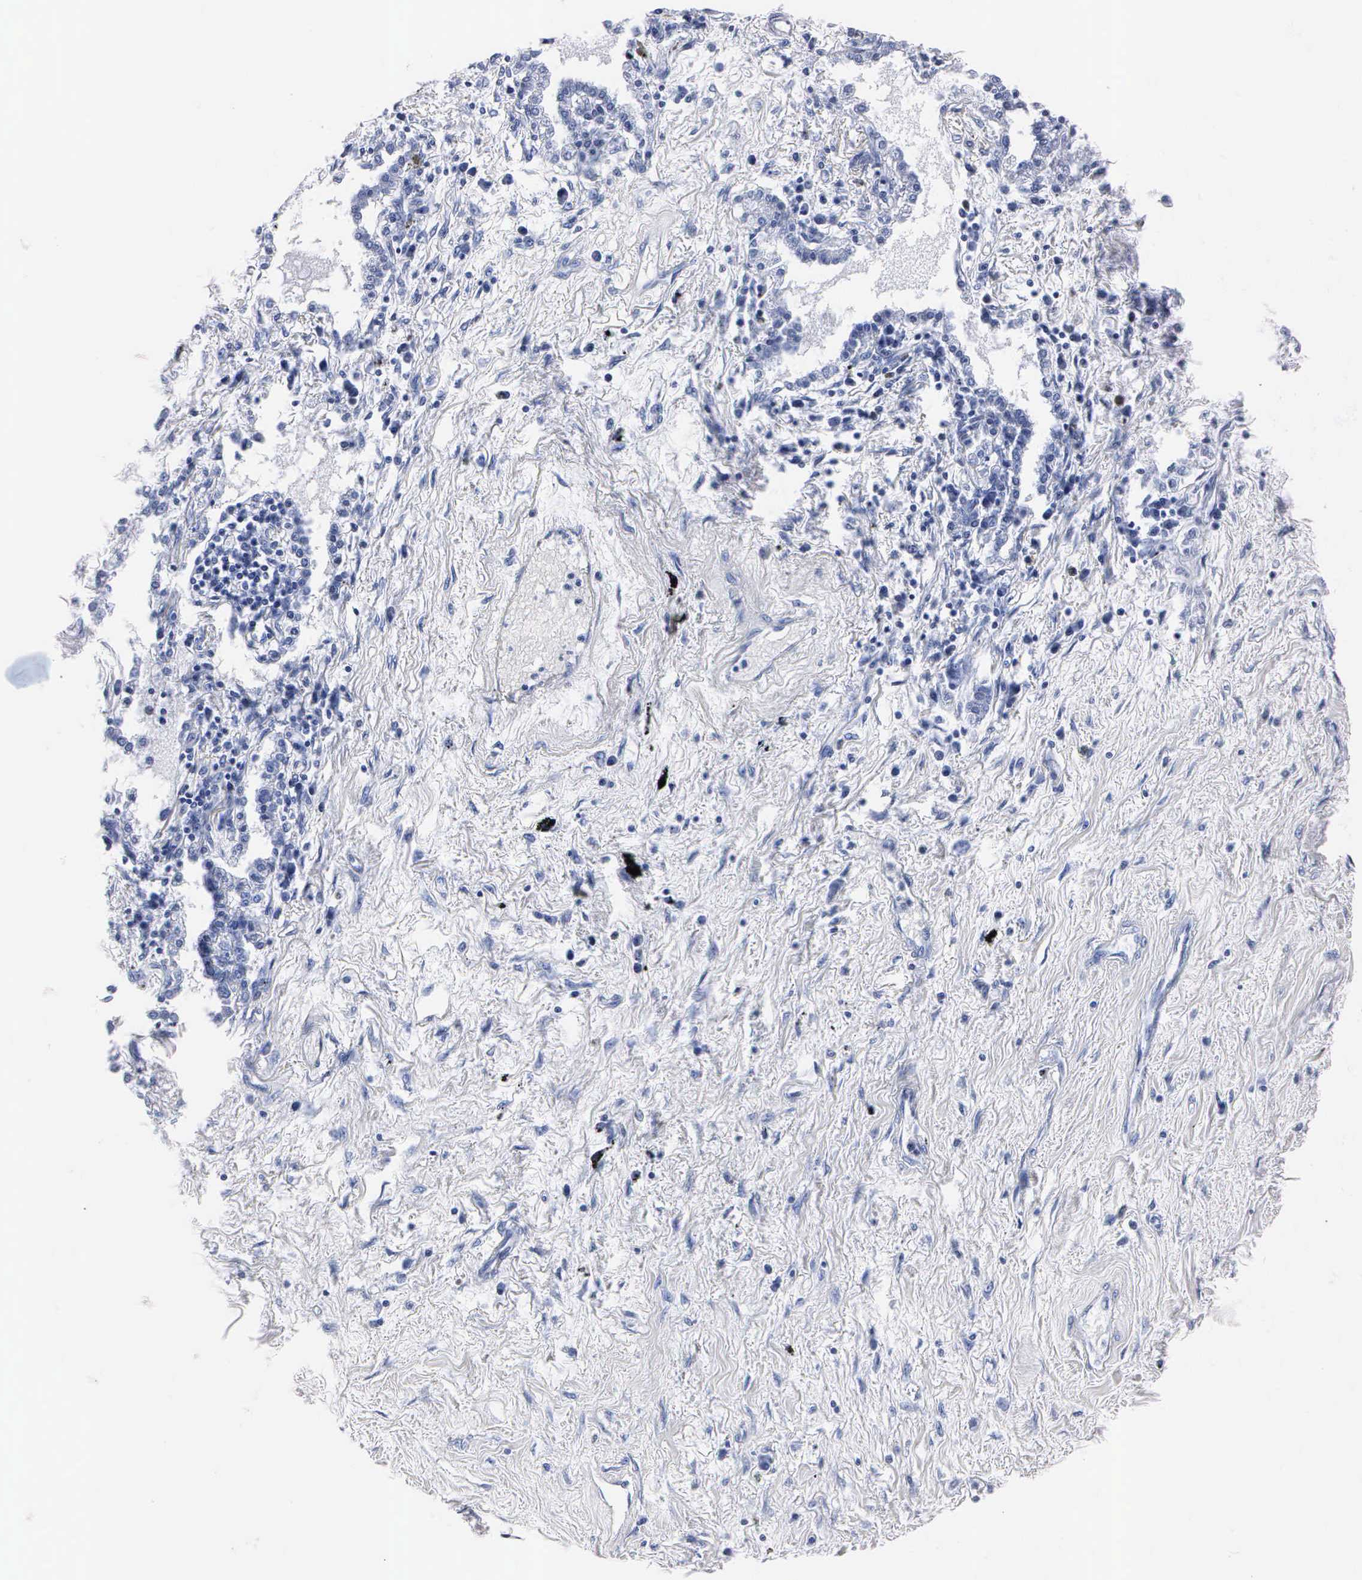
{"staining": {"intensity": "negative", "quantity": "none", "location": "none"}, "tissue": "lung cancer", "cell_type": "Tumor cells", "image_type": "cancer", "snomed": [{"axis": "morphology", "description": "Adenocarcinoma, NOS"}, {"axis": "topography", "description": "Lung"}], "caption": "Photomicrograph shows no significant protein staining in tumor cells of adenocarcinoma (lung). (Immunohistochemistry, brightfield microscopy, high magnification).", "gene": "ENO2", "patient": {"sex": "male", "age": 60}}